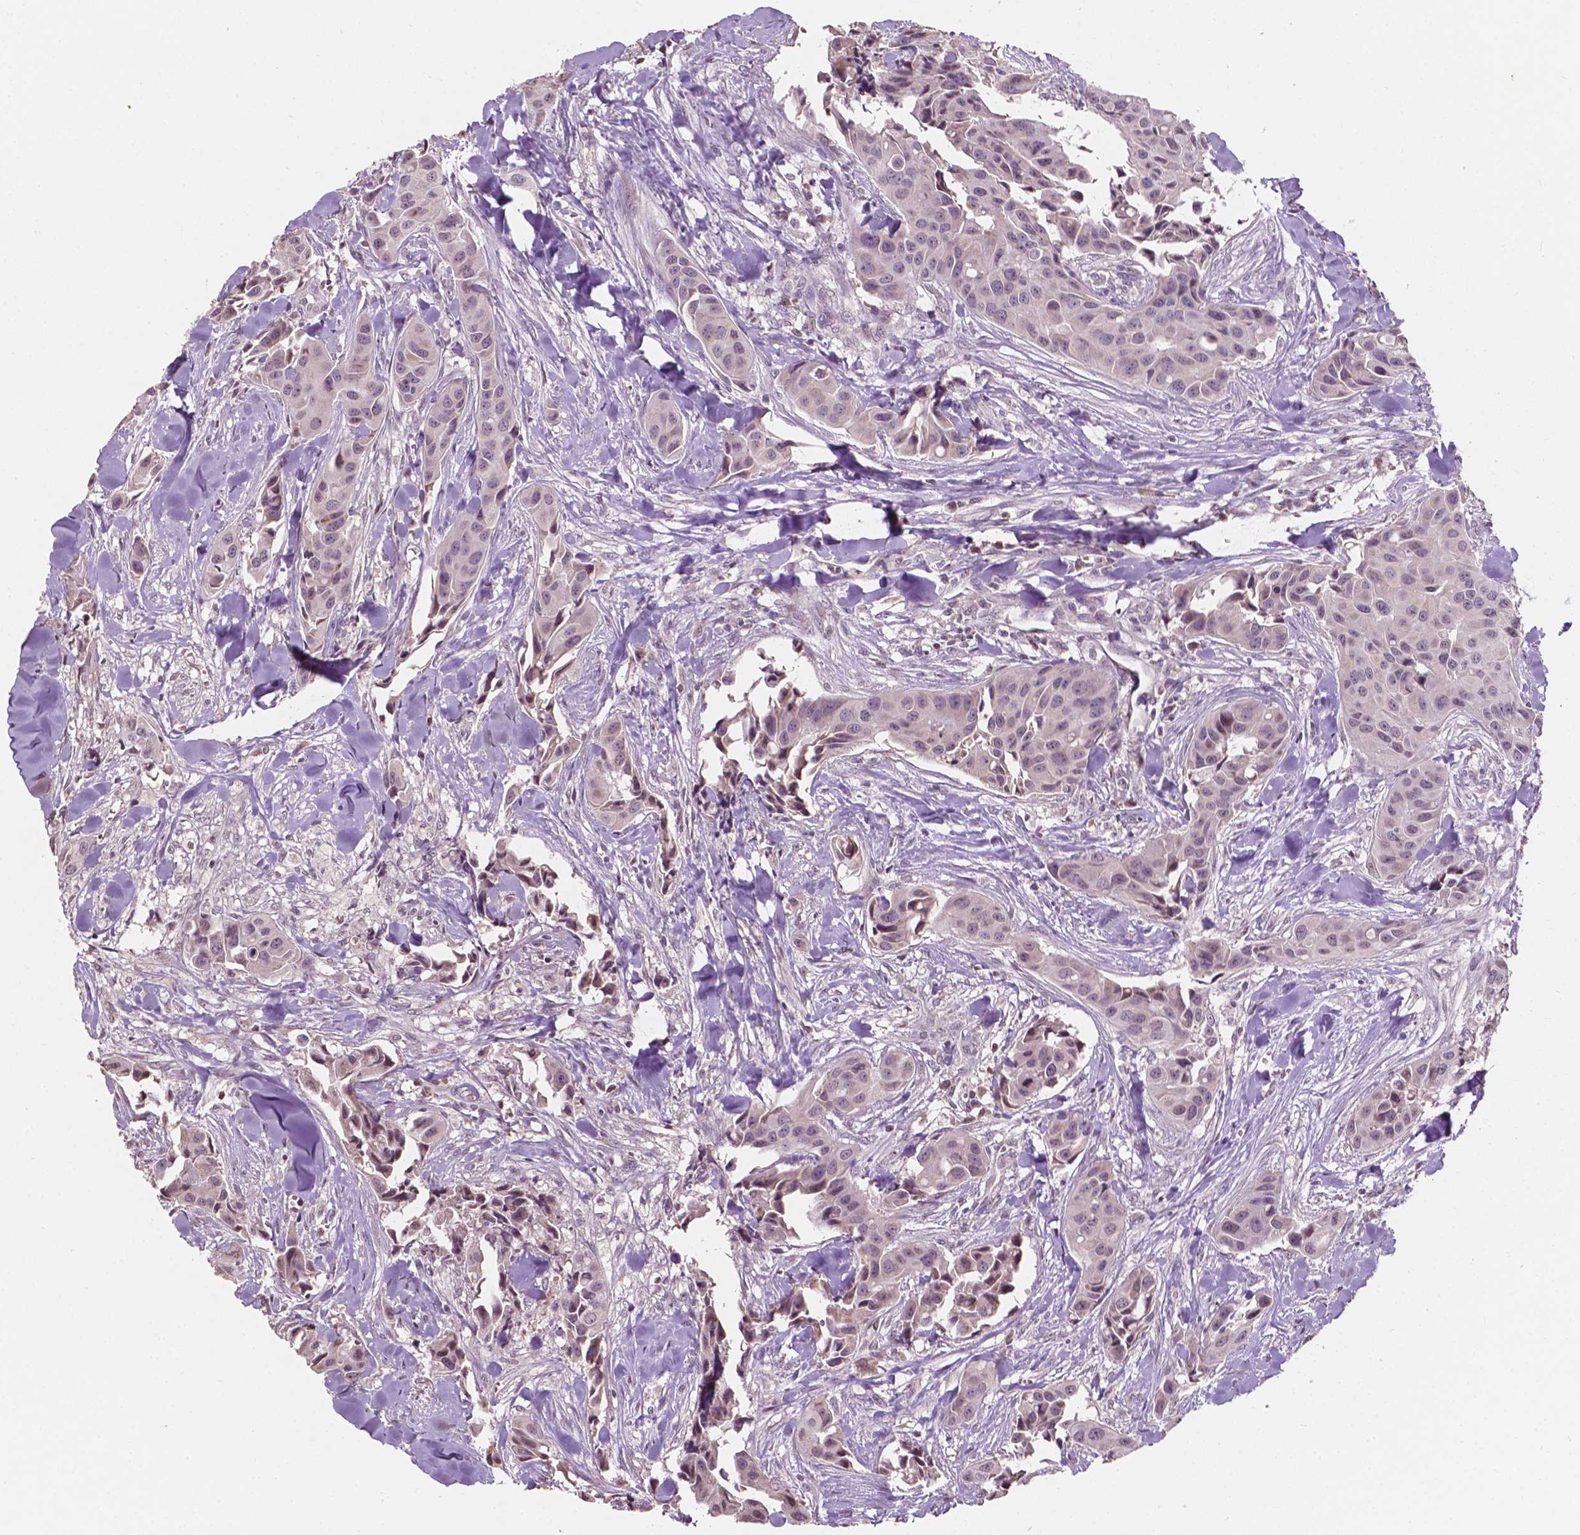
{"staining": {"intensity": "negative", "quantity": "none", "location": "none"}, "tissue": "head and neck cancer", "cell_type": "Tumor cells", "image_type": "cancer", "snomed": [{"axis": "morphology", "description": "Adenocarcinoma, NOS"}, {"axis": "topography", "description": "Head-Neck"}], "caption": "Immunohistochemistry histopathology image of human head and neck cancer stained for a protein (brown), which exhibits no expression in tumor cells.", "gene": "NOS1AP", "patient": {"sex": "male", "age": 76}}